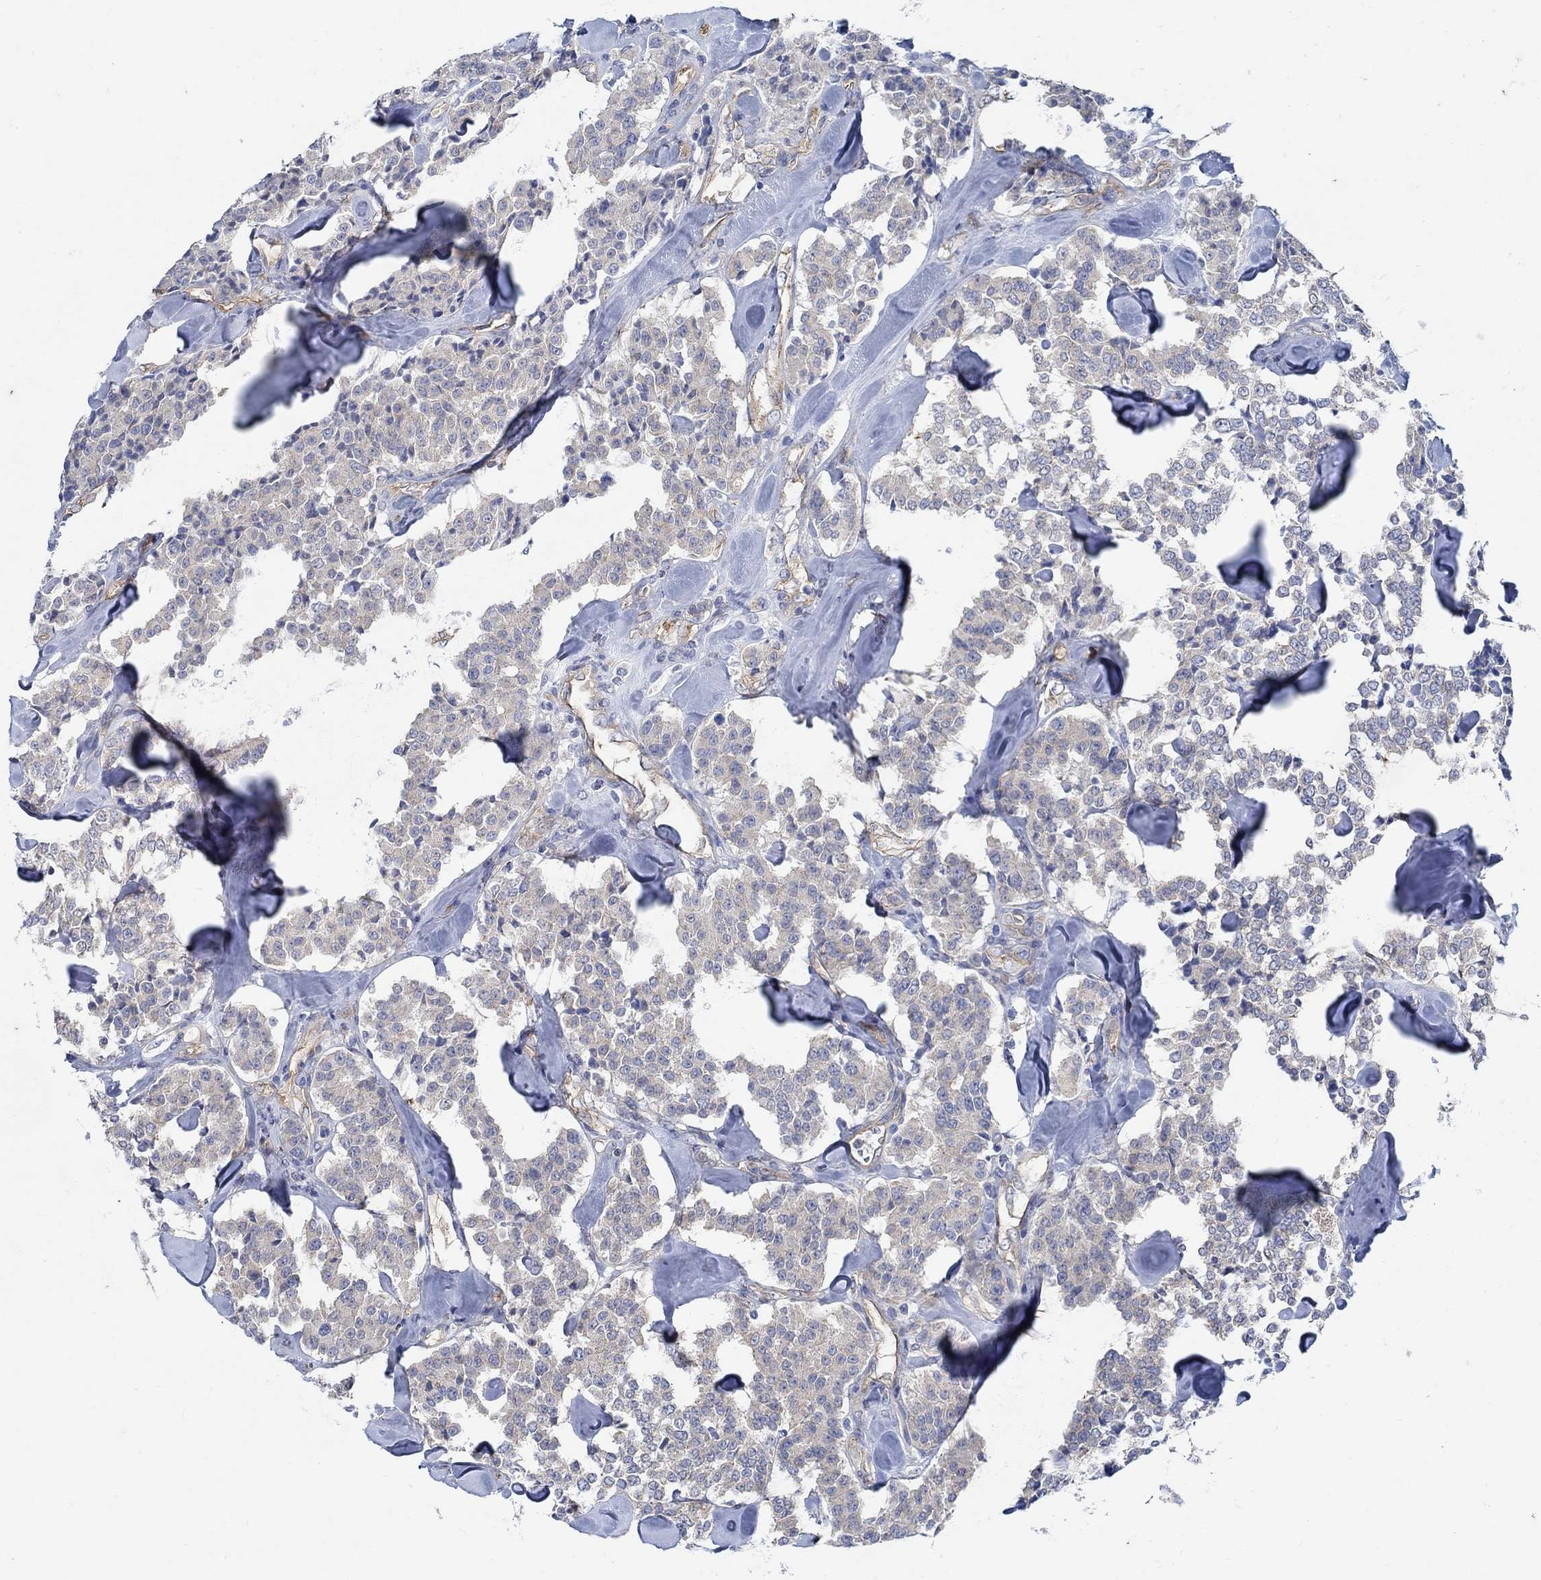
{"staining": {"intensity": "negative", "quantity": "none", "location": "none"}, "tissue": "carcinoid", "cell_type": "Tumor cells", "image_type": "cancer", "snomed": [{"axis": "morphology", "description": "Carcinoid, malignant, NOS"}, {"axis": "topography", "description": "Pancreas"}], "caption": "Carcinoid was stained to show a protein in brown. There is no significant staining in tumor cells.", "gene": "TMEM198", "patient": {"sex": "male", "age": 41}}